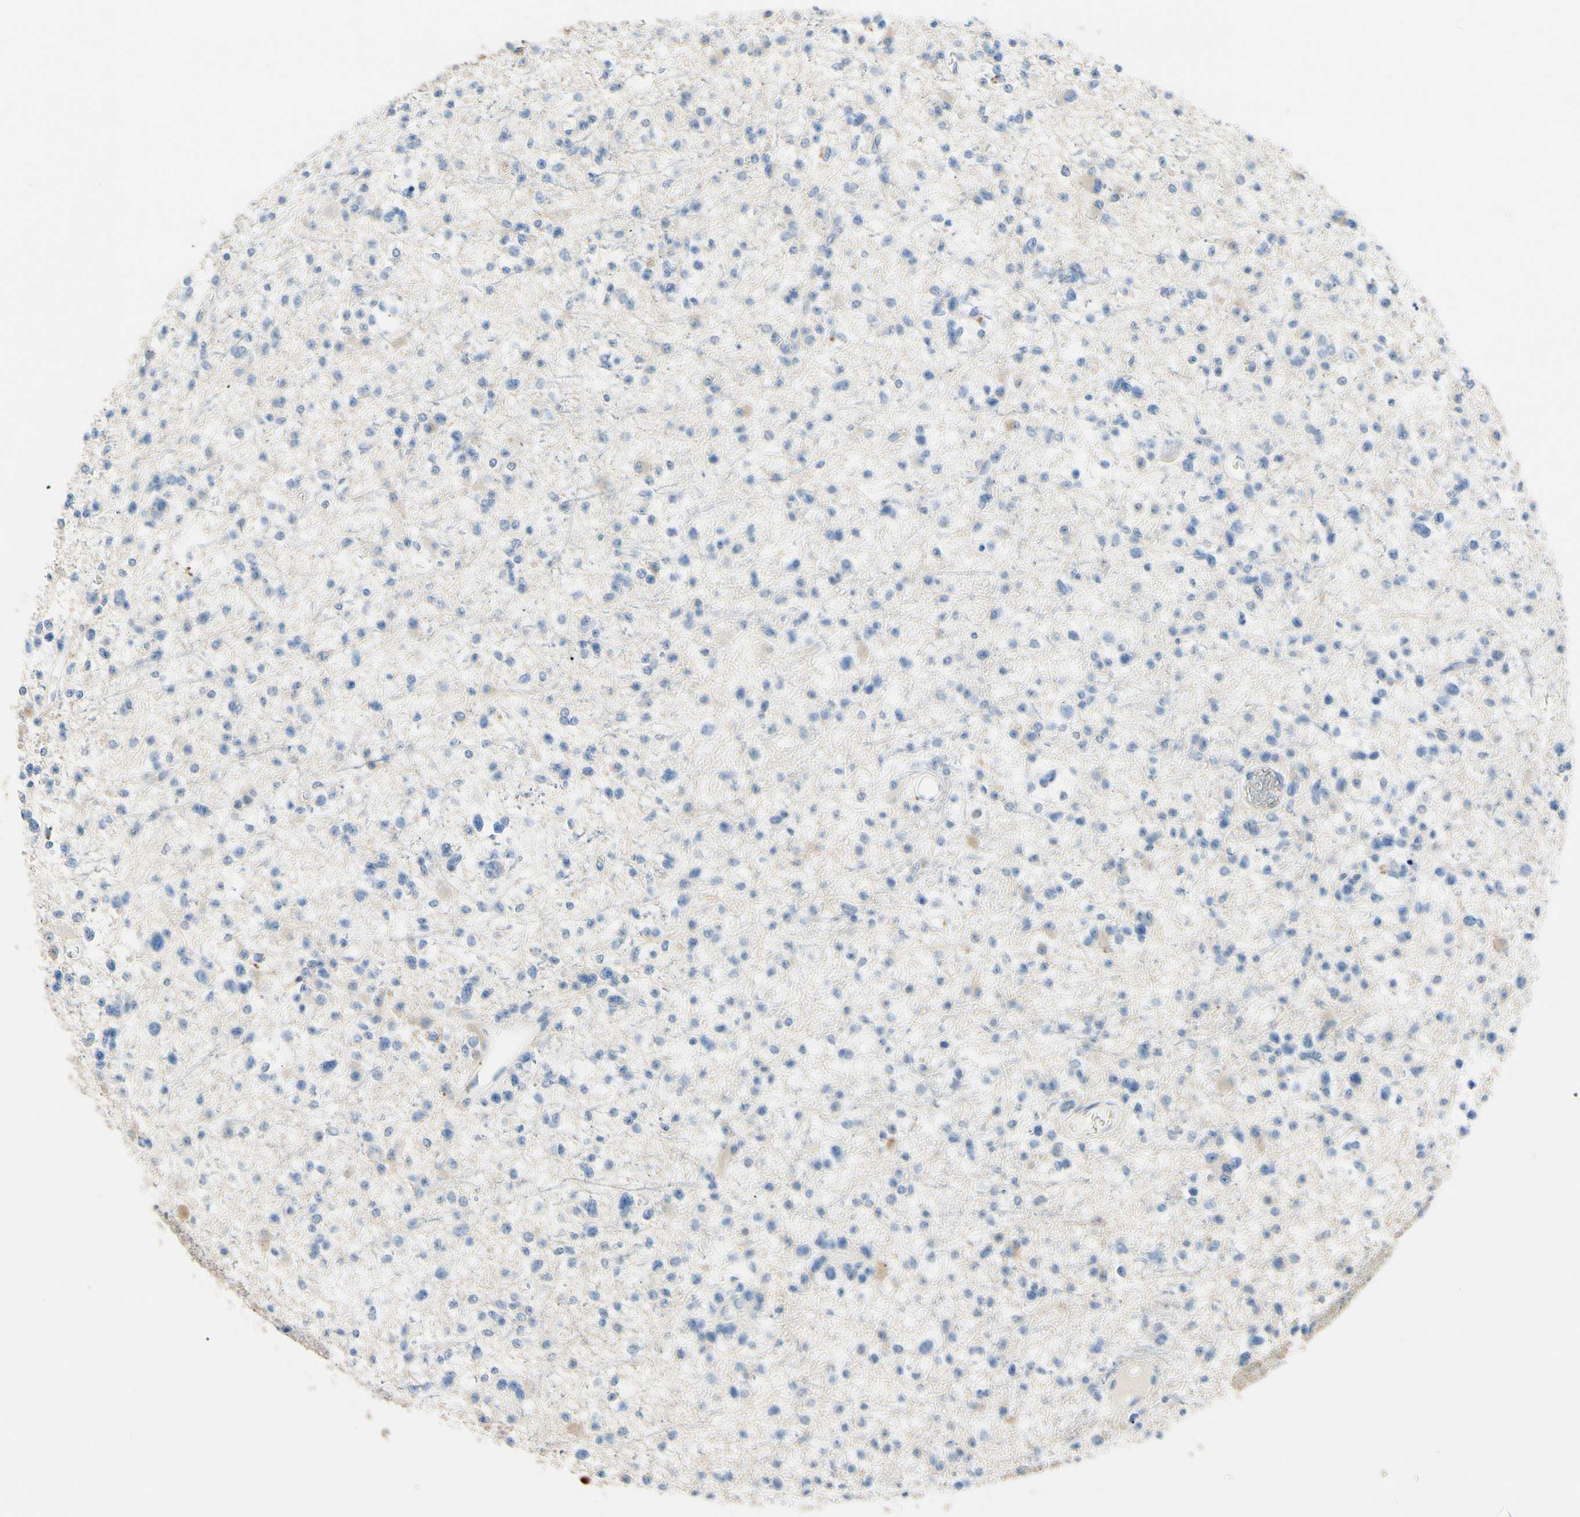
{"staining": {"intensity": "weak", "quantity": "<25%", "location": "cytoplasmic/membranous"}, "tissue": "glioma", "cell_type": "Tumor cells", "image_type": "cancer", "snomed": [{"axis": "morphology", "description": "Glioma, malignant, Low grade"}, {"axis": "topography", "description": "Brain"}], "caption": "Tumor cells show no significant positivity in glioma.", "gene": "CKAP2", "patient": {"sex": "female", "age": 22}}